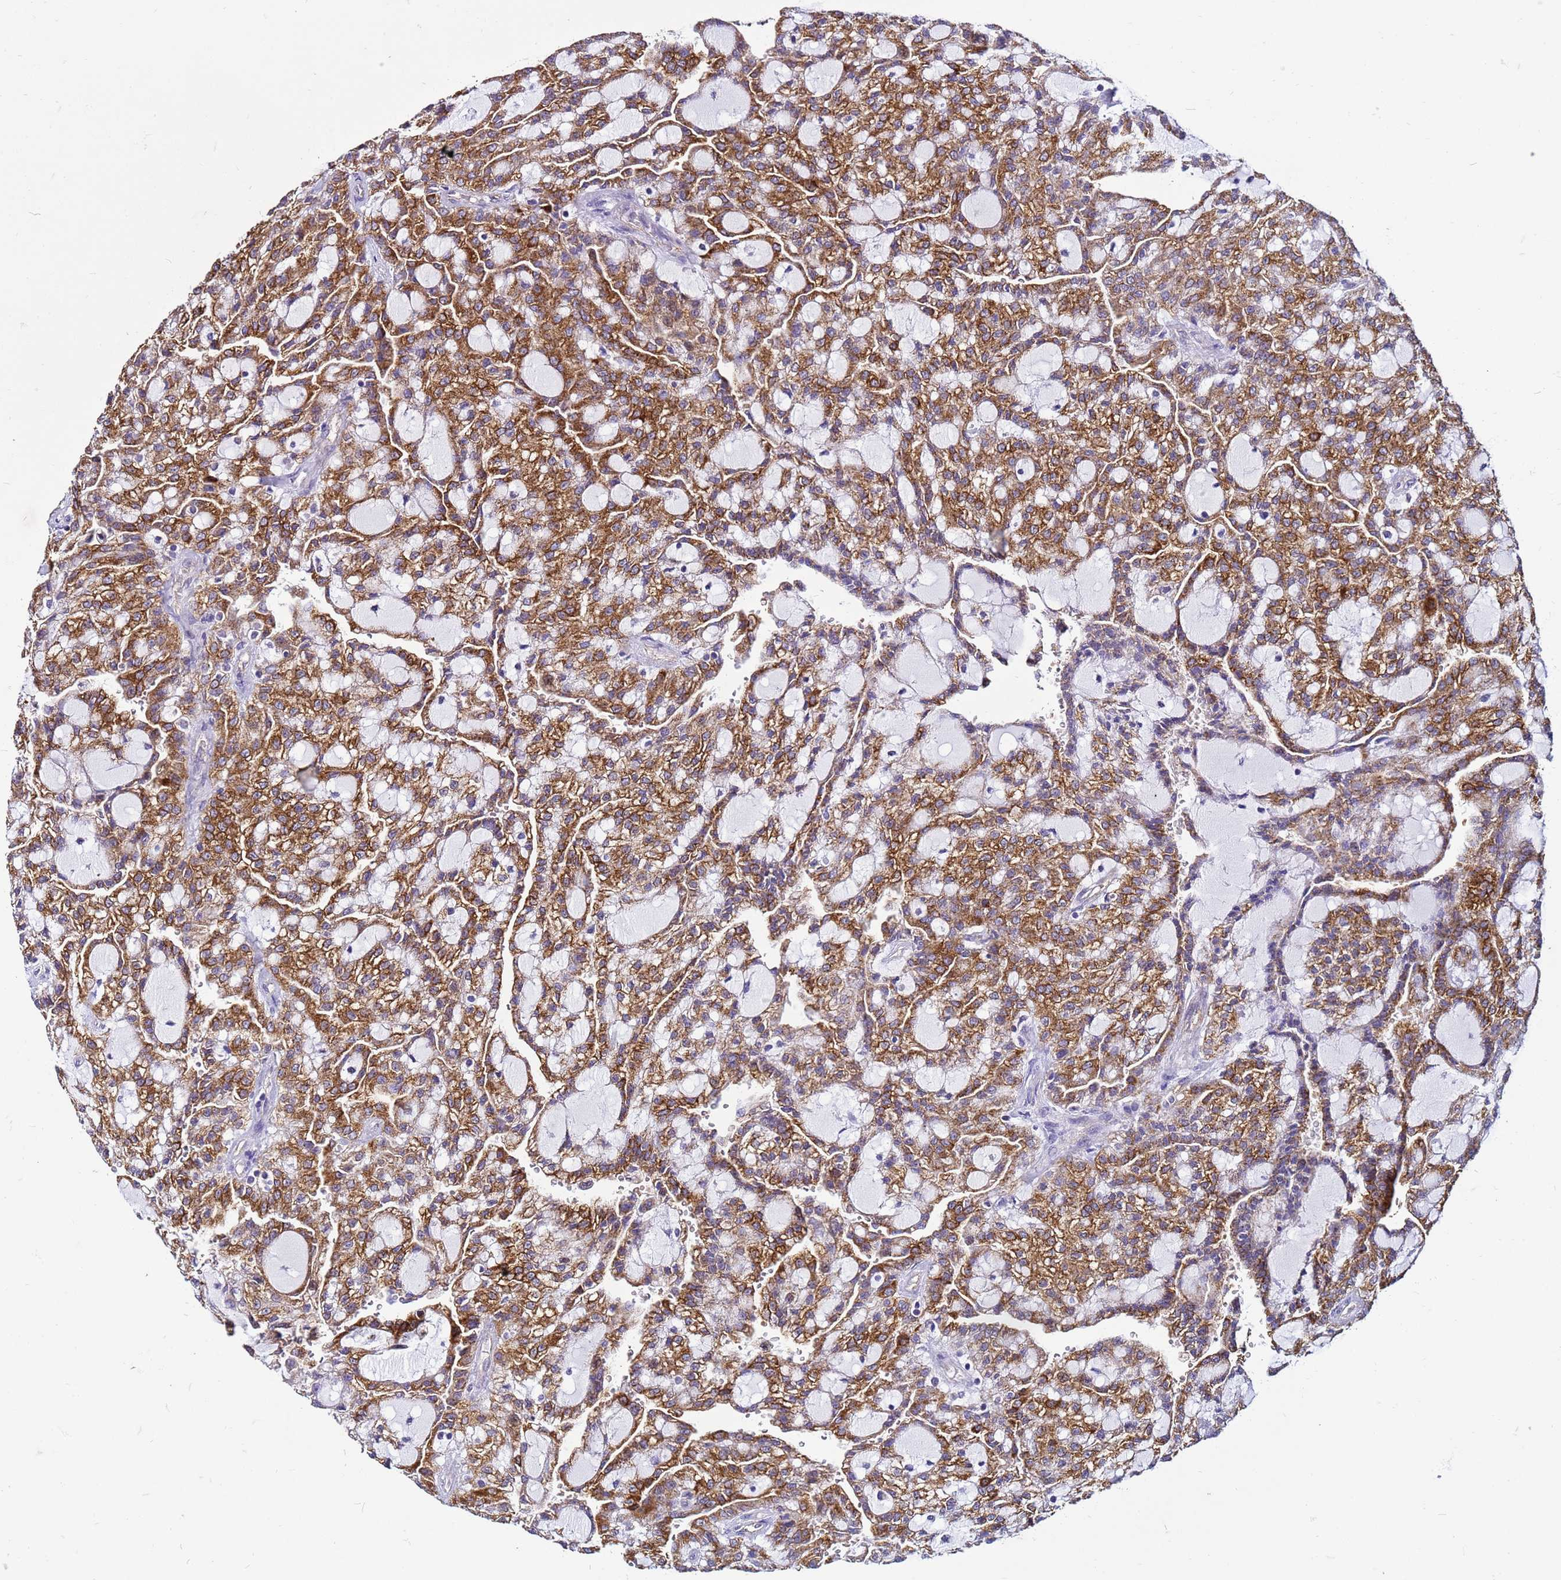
{"staining": {"intensity": "strong", "quantity": ">75%", "location": "cytoplasmic/membranous"}, "tissue": "renal cancer", "cell_type": "Tumor cells", "image_type": "cancer", "snomed": [{"axis": "morphology", "description": "Adenocarcinoma, NOS"}, {"axis": "topography", "description": "Kidney"}], "caption": "The image shows a brown stain indicating the presence of a protein in the cytoplasmic/membranous of tumor cells in adenocarcinoma (renal).", "gene": "PKD1", "patient": {"sex": "male", "age": 63}}